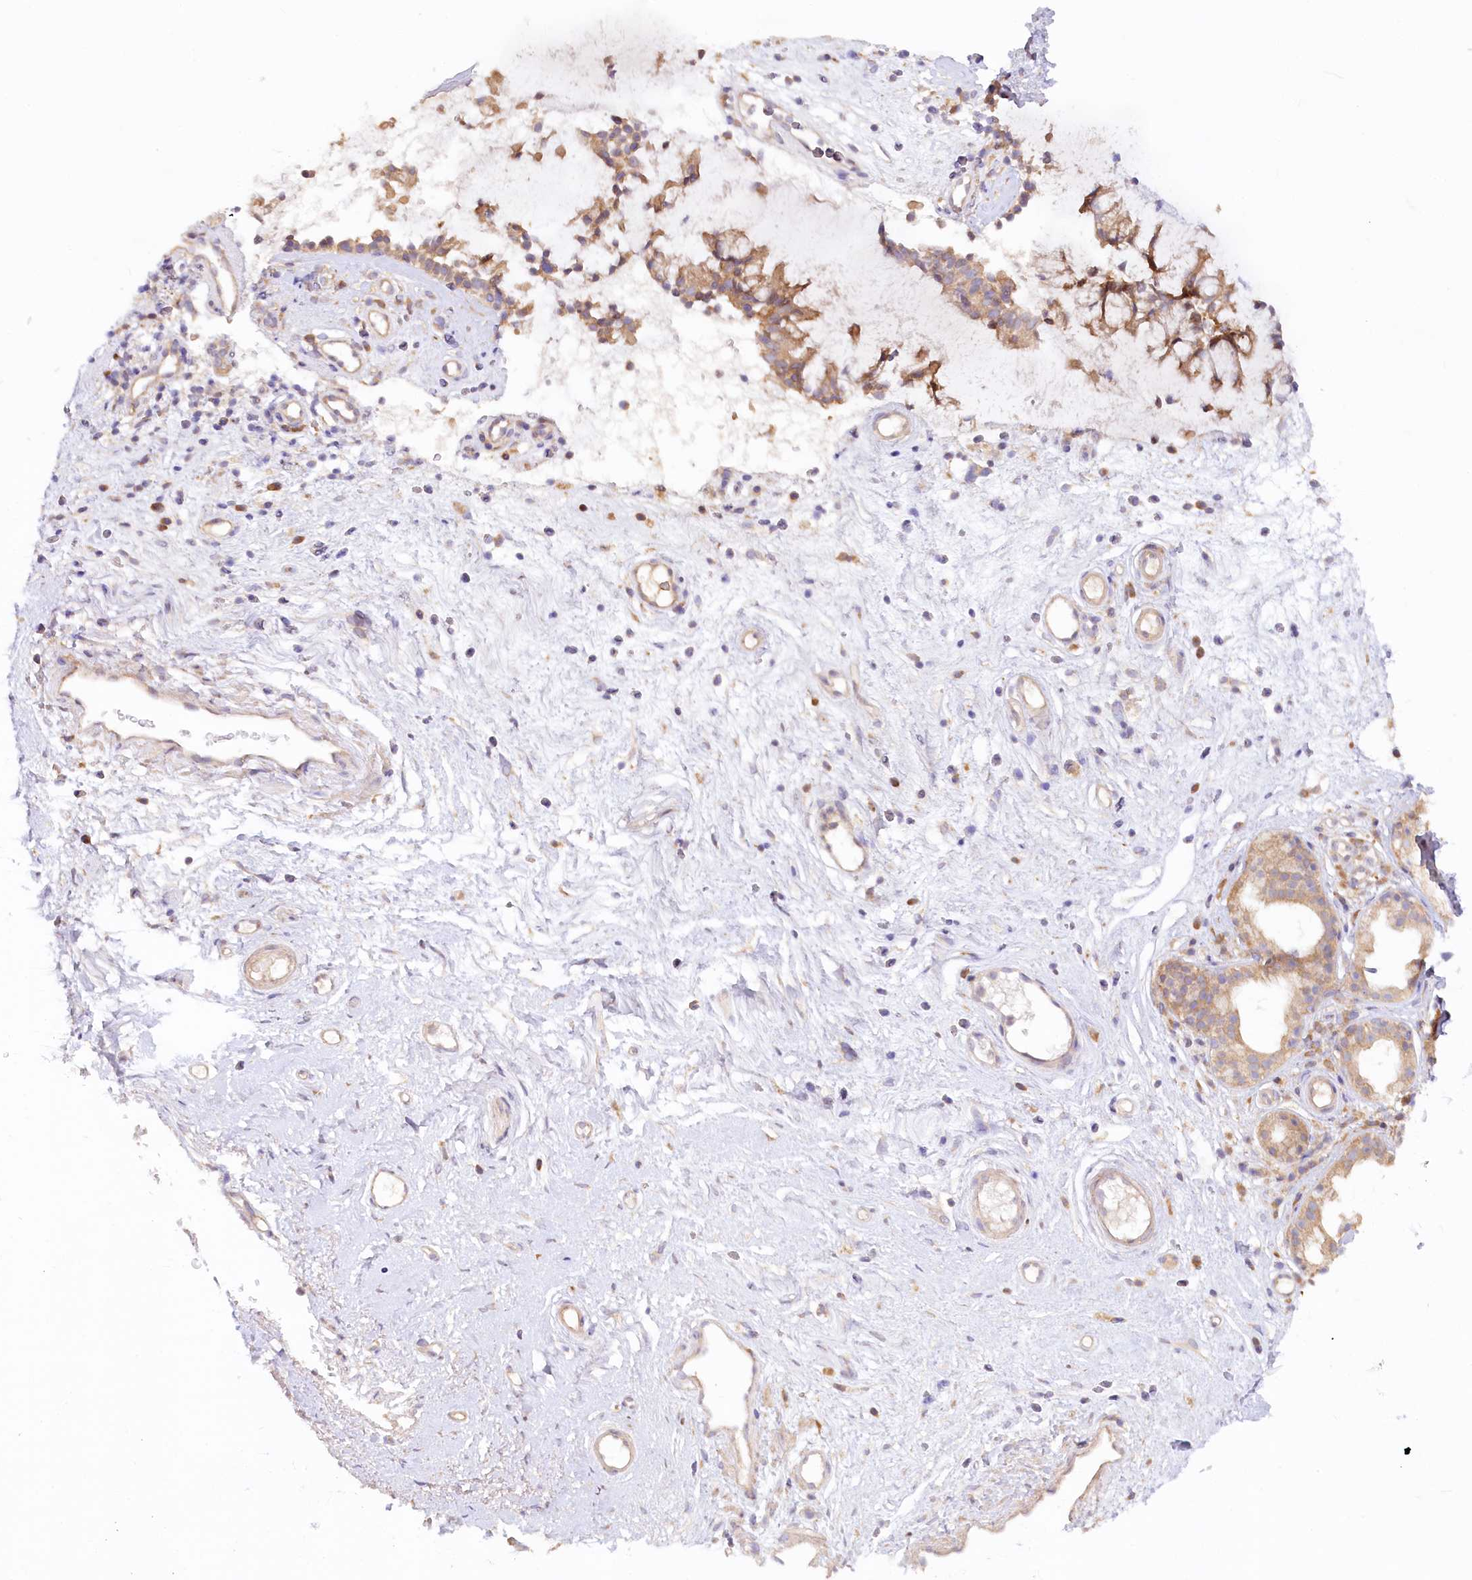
{"staining": {"intensity": "moderate", "quantity": ">75%", "location": "cytoplasmic/membranous"}, "tissue": "nasopharynx", "cell_type": "Respiratory epithelial cells", "image_type": "normal", "snomed": [{"axis": "morphology", "description": "Normal tissue, NOS"}, {"axis": "morphology", "description": "Inflammation, NOS"}, {"axis": "morphology", "description": "Malignant melanoma, Metastatic site"}, {"axis": "topography", "description": "Nasopharynx"}], "caption": "A micrograph of nasopharynx stained for a protein demonstrates moderate cytoplasmic/membranous brown staining in respiratory epithelial cells. The staining was performed using DAB to visualize the protein expression in brown, while the nuclei were stained in blue with hematoxylin (Magnification: 20x).", "gene": "PAIP2", "patient": {"sex": "male", "age": 70}}